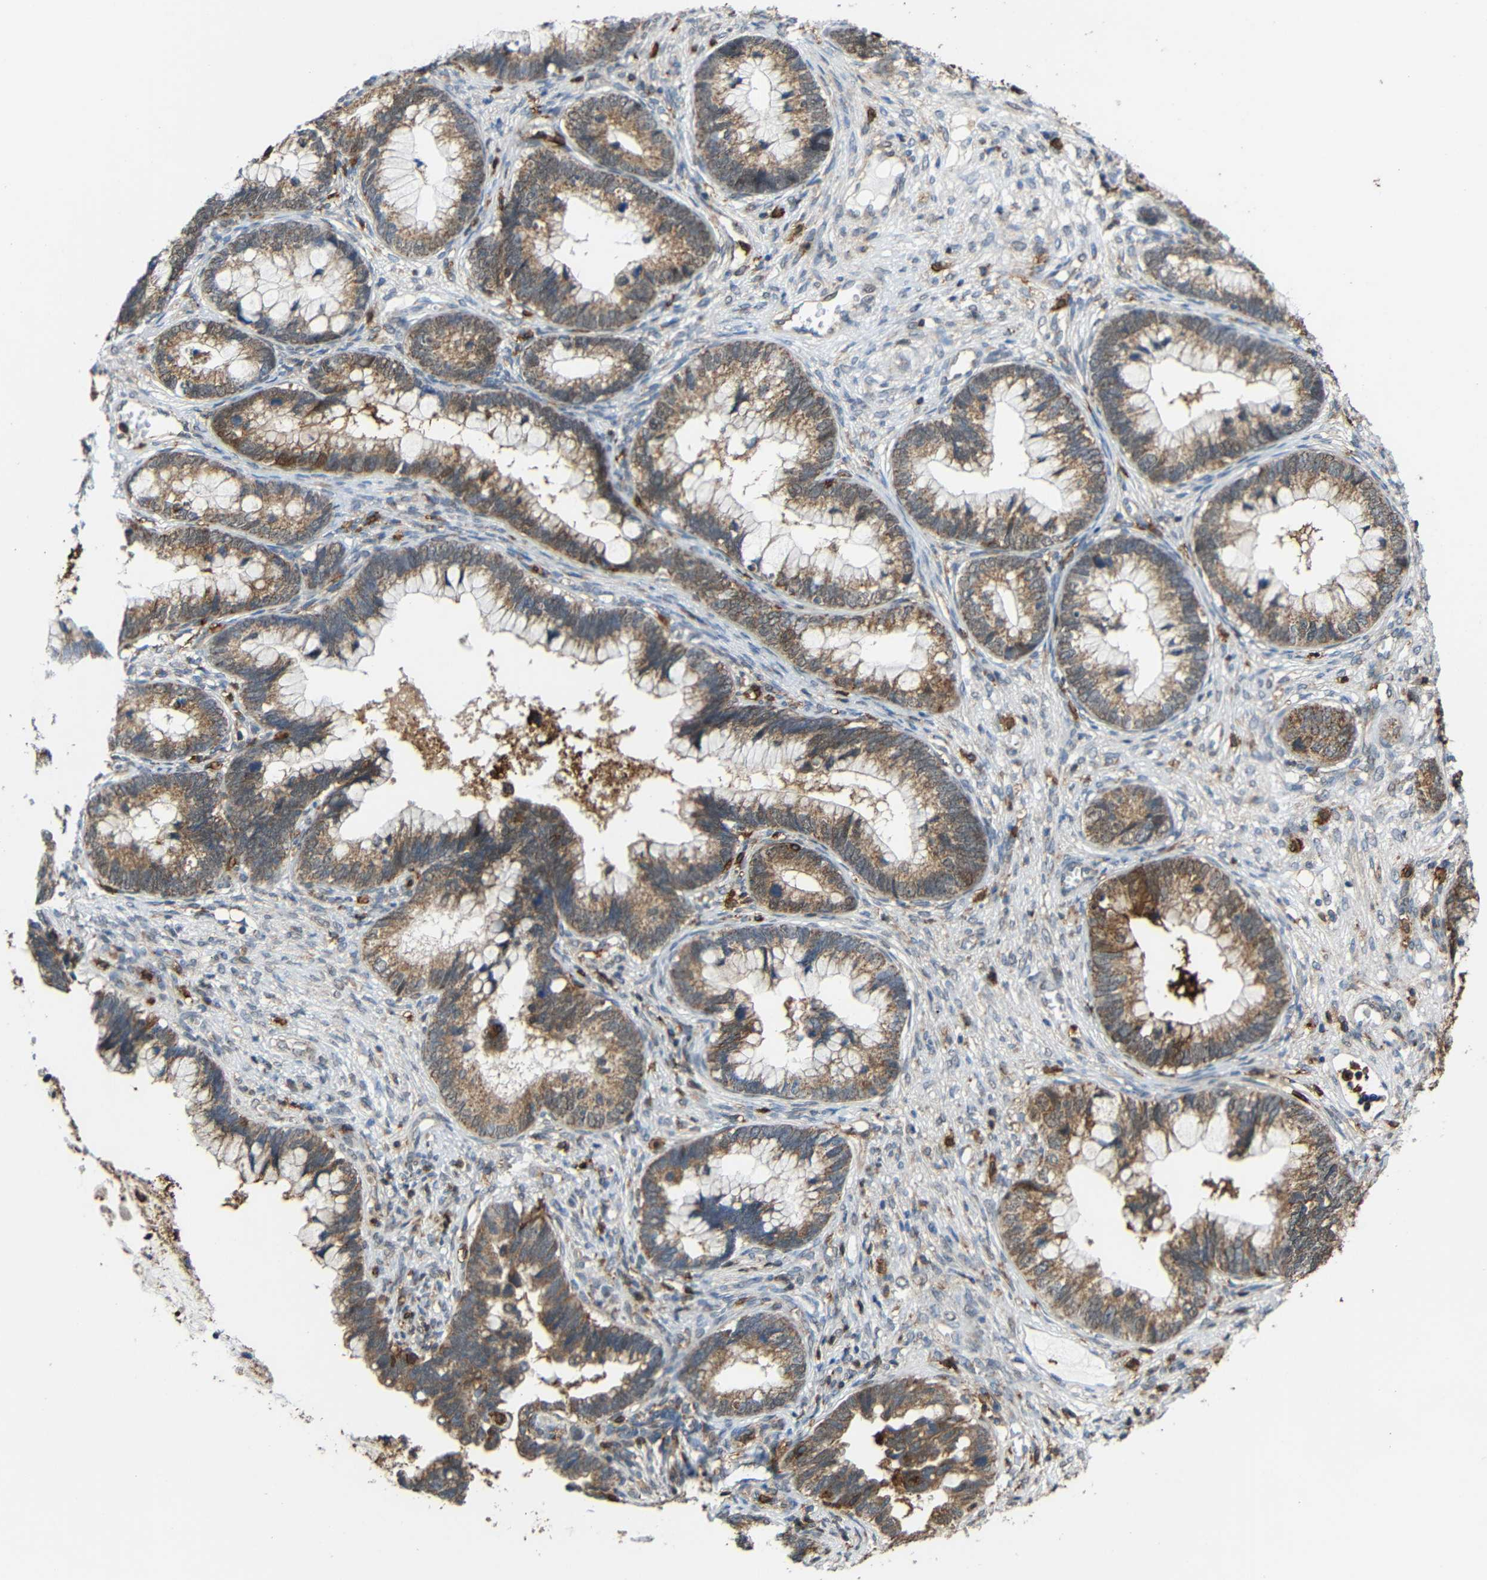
{"staining": {"intensity": "moderate", "quantity": ">75%", "location": "cytoplasmic/membranous"}, "tissue": "cervical cancer", "cell_type": "Tumor cells", "image_type": "cancer", "snomed": [{"axis": "morphology", "description": "Adenocarcinoma, NOS"}, {"axis": "topography", "description": "Cervix"}], "caption": "Adenocarcinoma (cervical) was stained to show a protein in brown. There is medium levels of moderate cytoplasmic/membranous staining in approximately >75% of tumor cells.", "gene": "C1GALT1", "patient": {"sex": "female", "age": 44}}